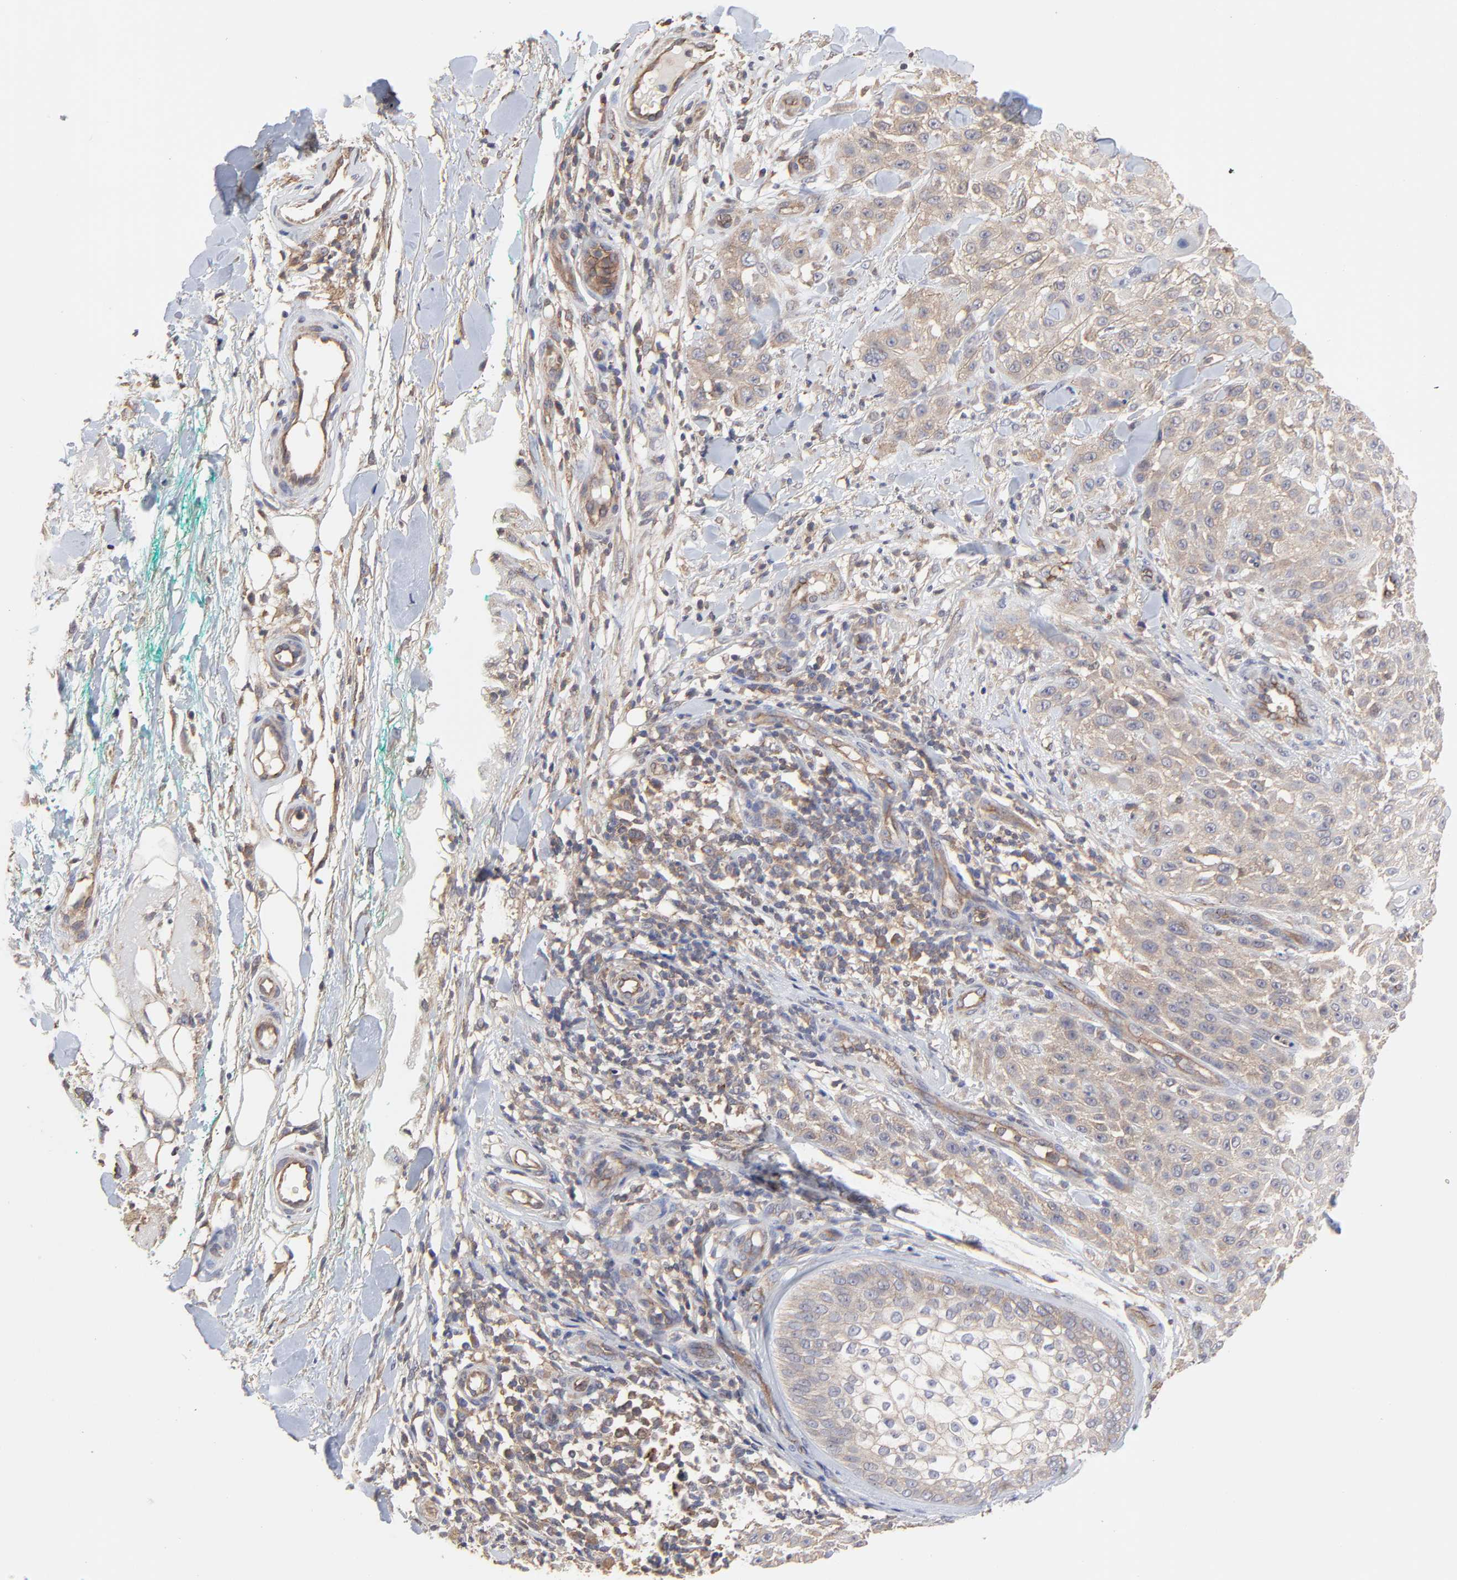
{"staining": {"intensity": "moderate", "quantity": ">75%", "location": "cytoplasmic/membranous"}, "tissue": "skin cancer", "cell_type": "Tumor cells", "image_type": "cancer", "snomed": [{"axis": "morphology", "description": "Squamous cell carcinoma, NOS"}, {"axis": "topography", "description": "Skin"}], "caption": "Skin cancer (squamous cell carcinoma) stained with a protein marker demonstrates moderate staining in tumor cells.", "gene": "ARMT1", "patient": {"sex": "female", "age": 42}}